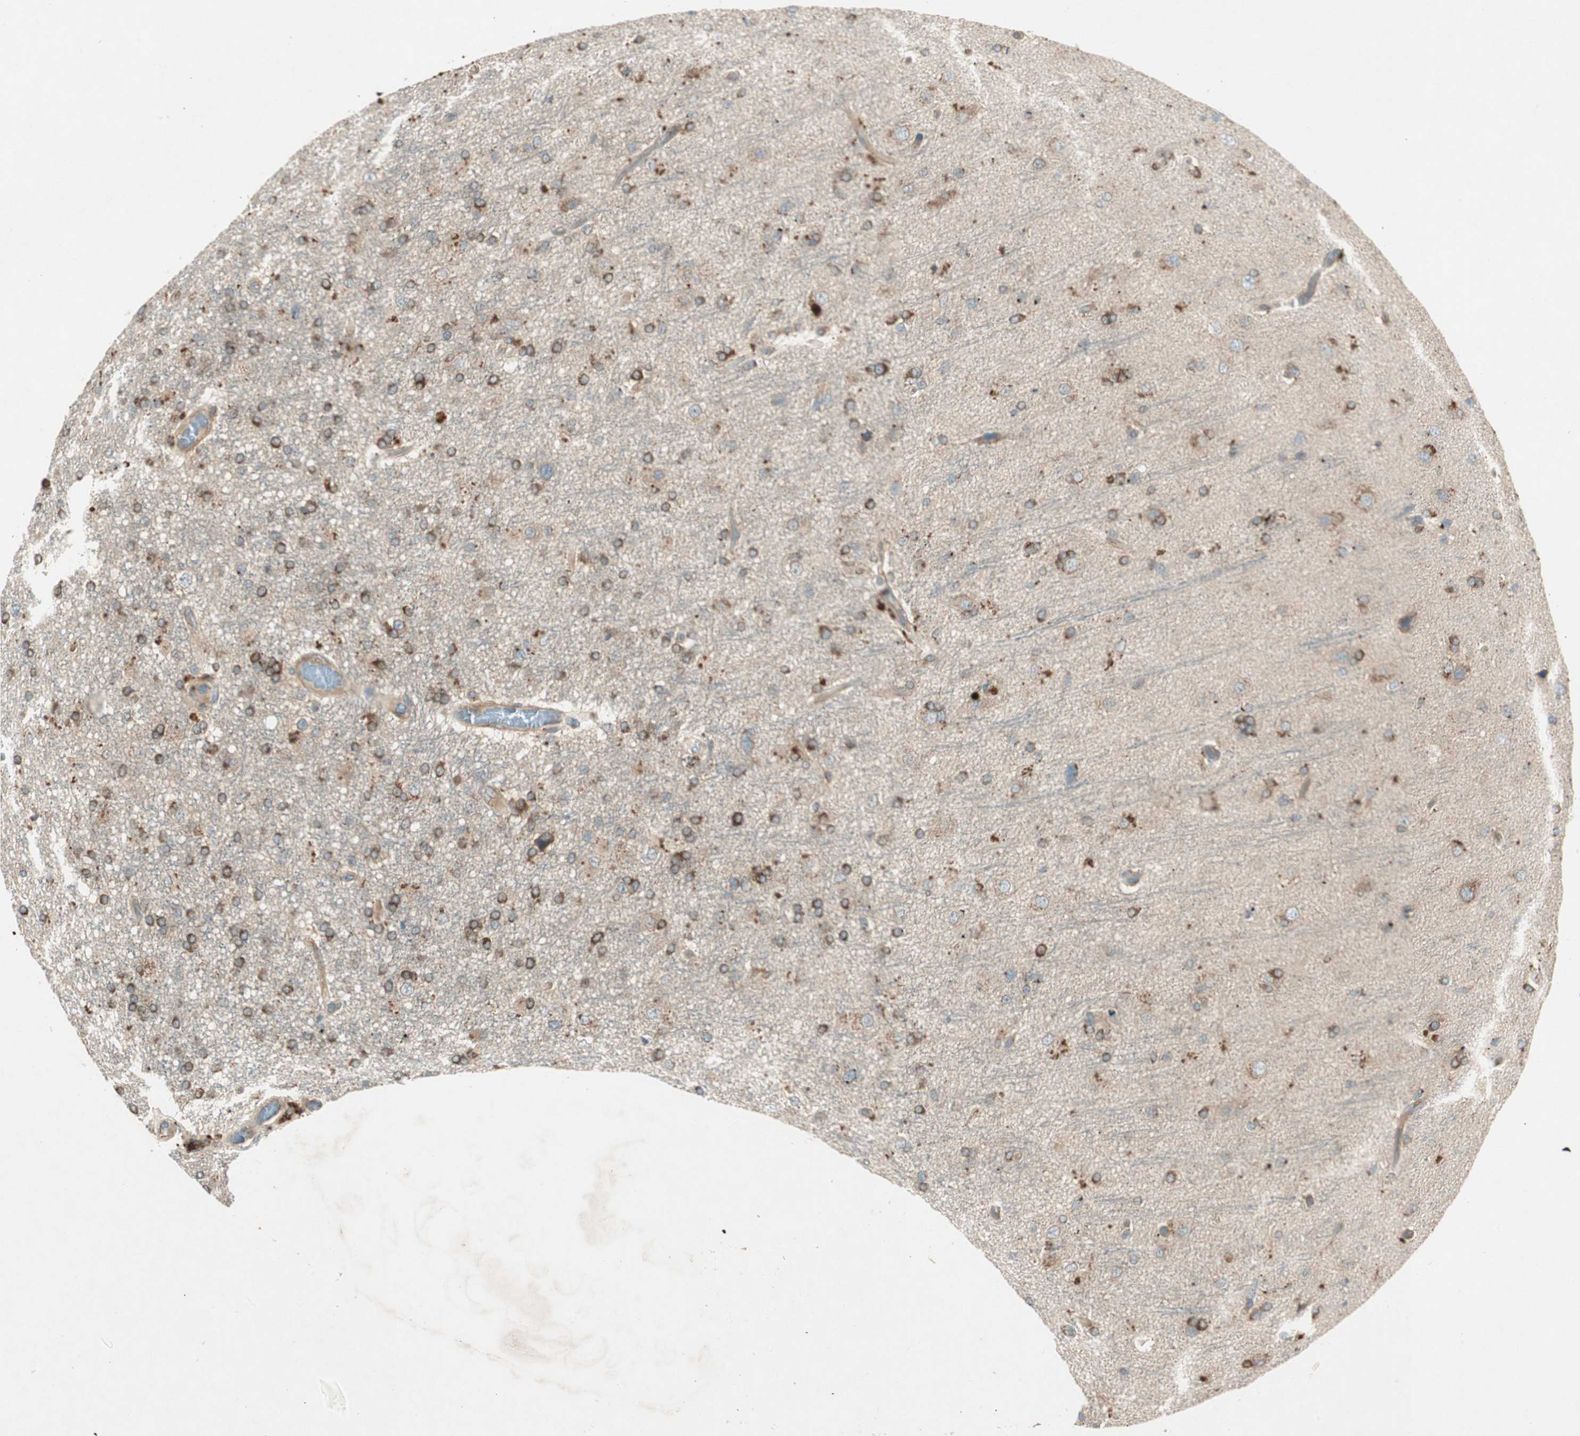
{"staining": {"intensity": "strong", "quantity": ">75%", "location": "cytoplasmic/membranous"}, "tissue": "glioma", "cell_type": "Tumor cells", "image_type": "cancer", "snomed": [{"axis": "morphology", "description": "Glioma, malignant, High grade"}, {"axis": "topography", "description": "Brain"}], "caption": "There is high levels of strong cytoplasmic/membranous staining in tumor cells of glioma, as demonstrated by immunohistochemical staining (brown color).", "gene": "CHADL", "patient": {"sex": "male", "age": 33}}